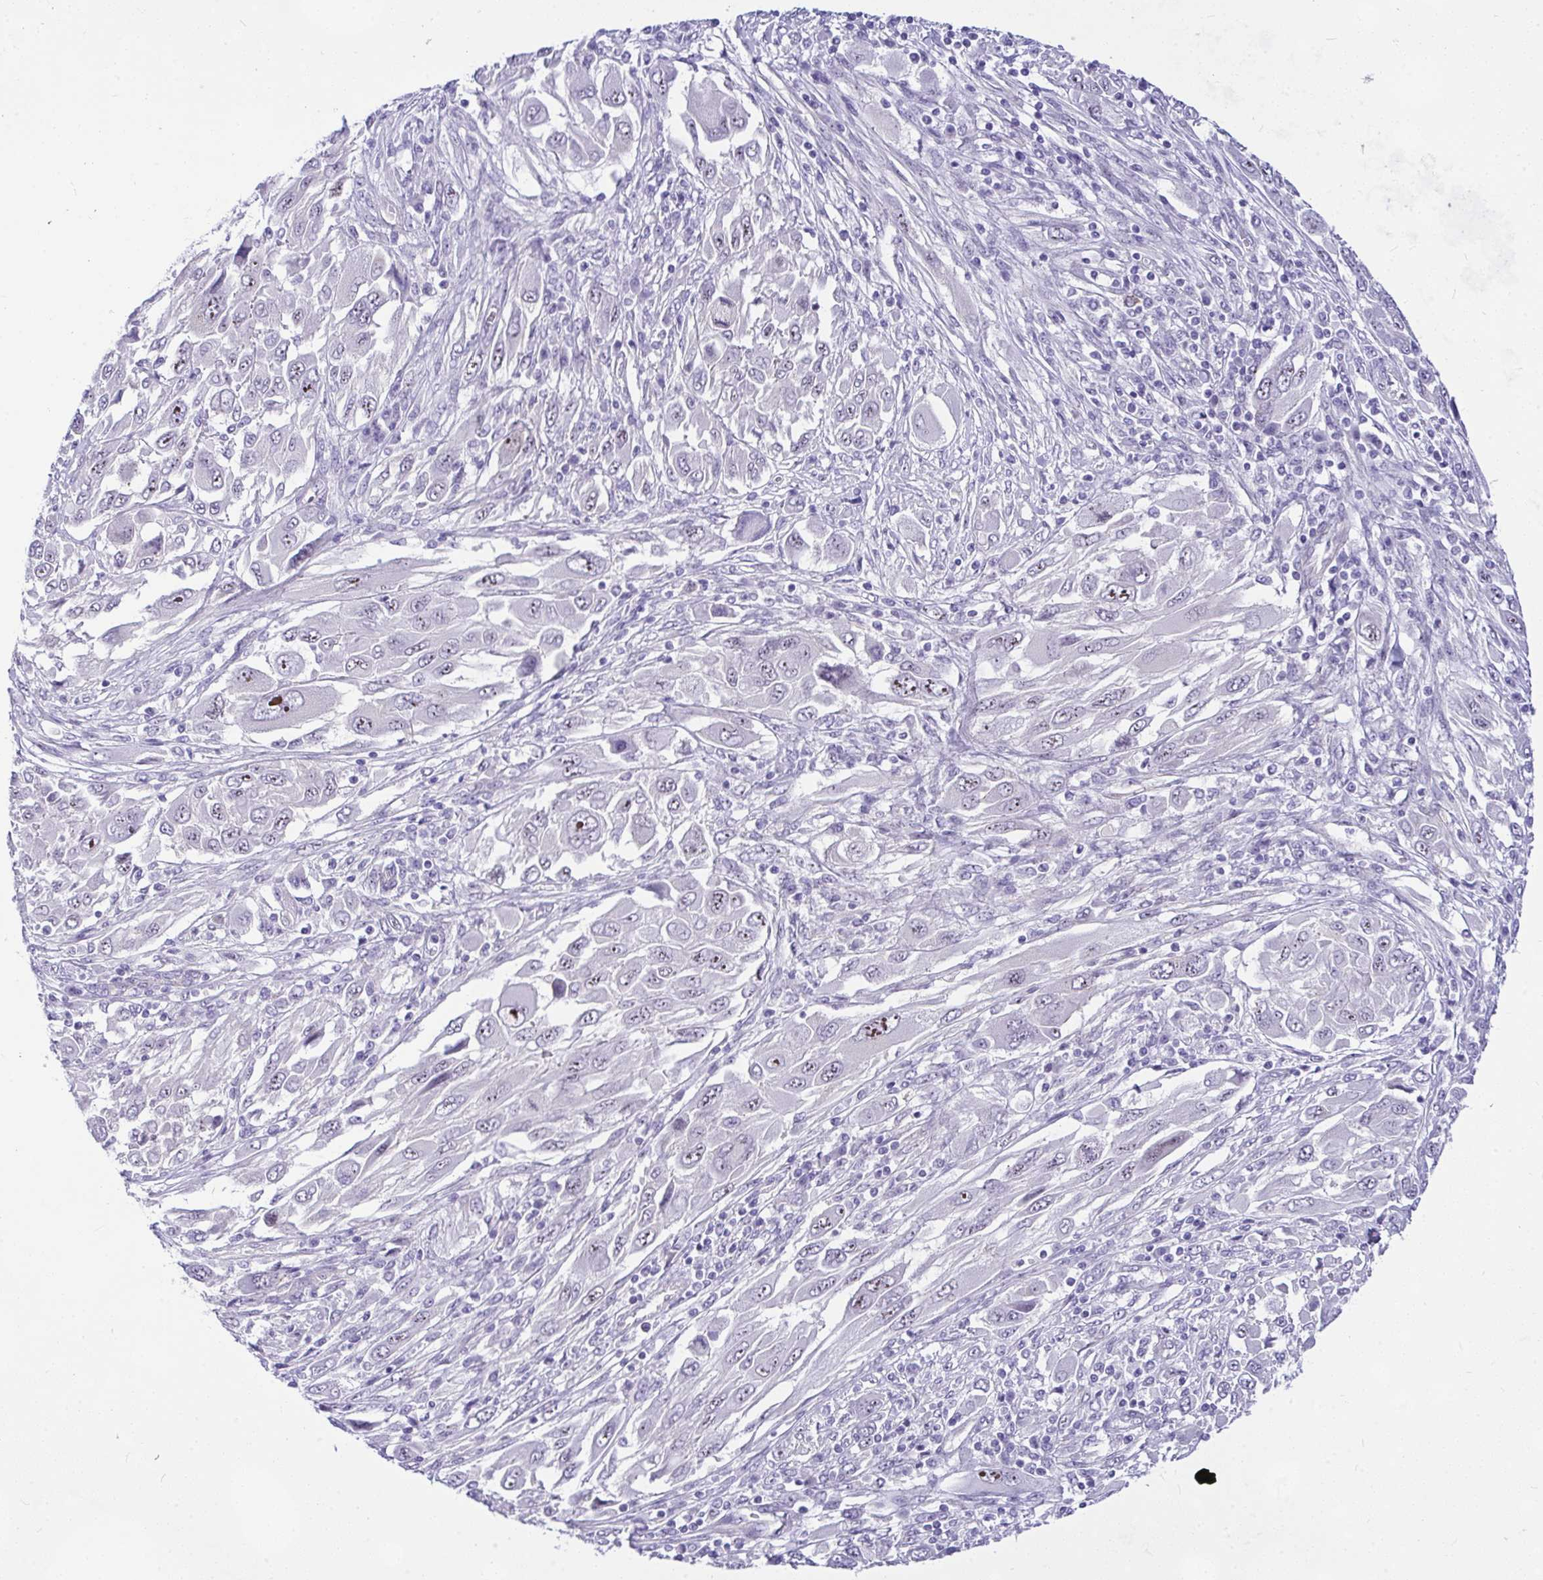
{"staining": {"intensity": "moderate", "quantity": "<25%", "location": "nuclear"}, "tissue": "melanoma", "cell_type": "Tumor cells", "image_type": "cancer", "snomed": [{"axis": "morphology", "description": "Malignant melanoma, NOS"}, {"axis": "topography", "description": "Skin"}], "caption": "High-power microscopy captured an IHC histopathology image of melanoma, revealing moderate nuclear staining in approximately <25% of tumor cells. The protein is shown in brown color, while the nuclei are stained blue.", "gene": "NFXL1", "patient": {"sex": "female", "age": 91}}